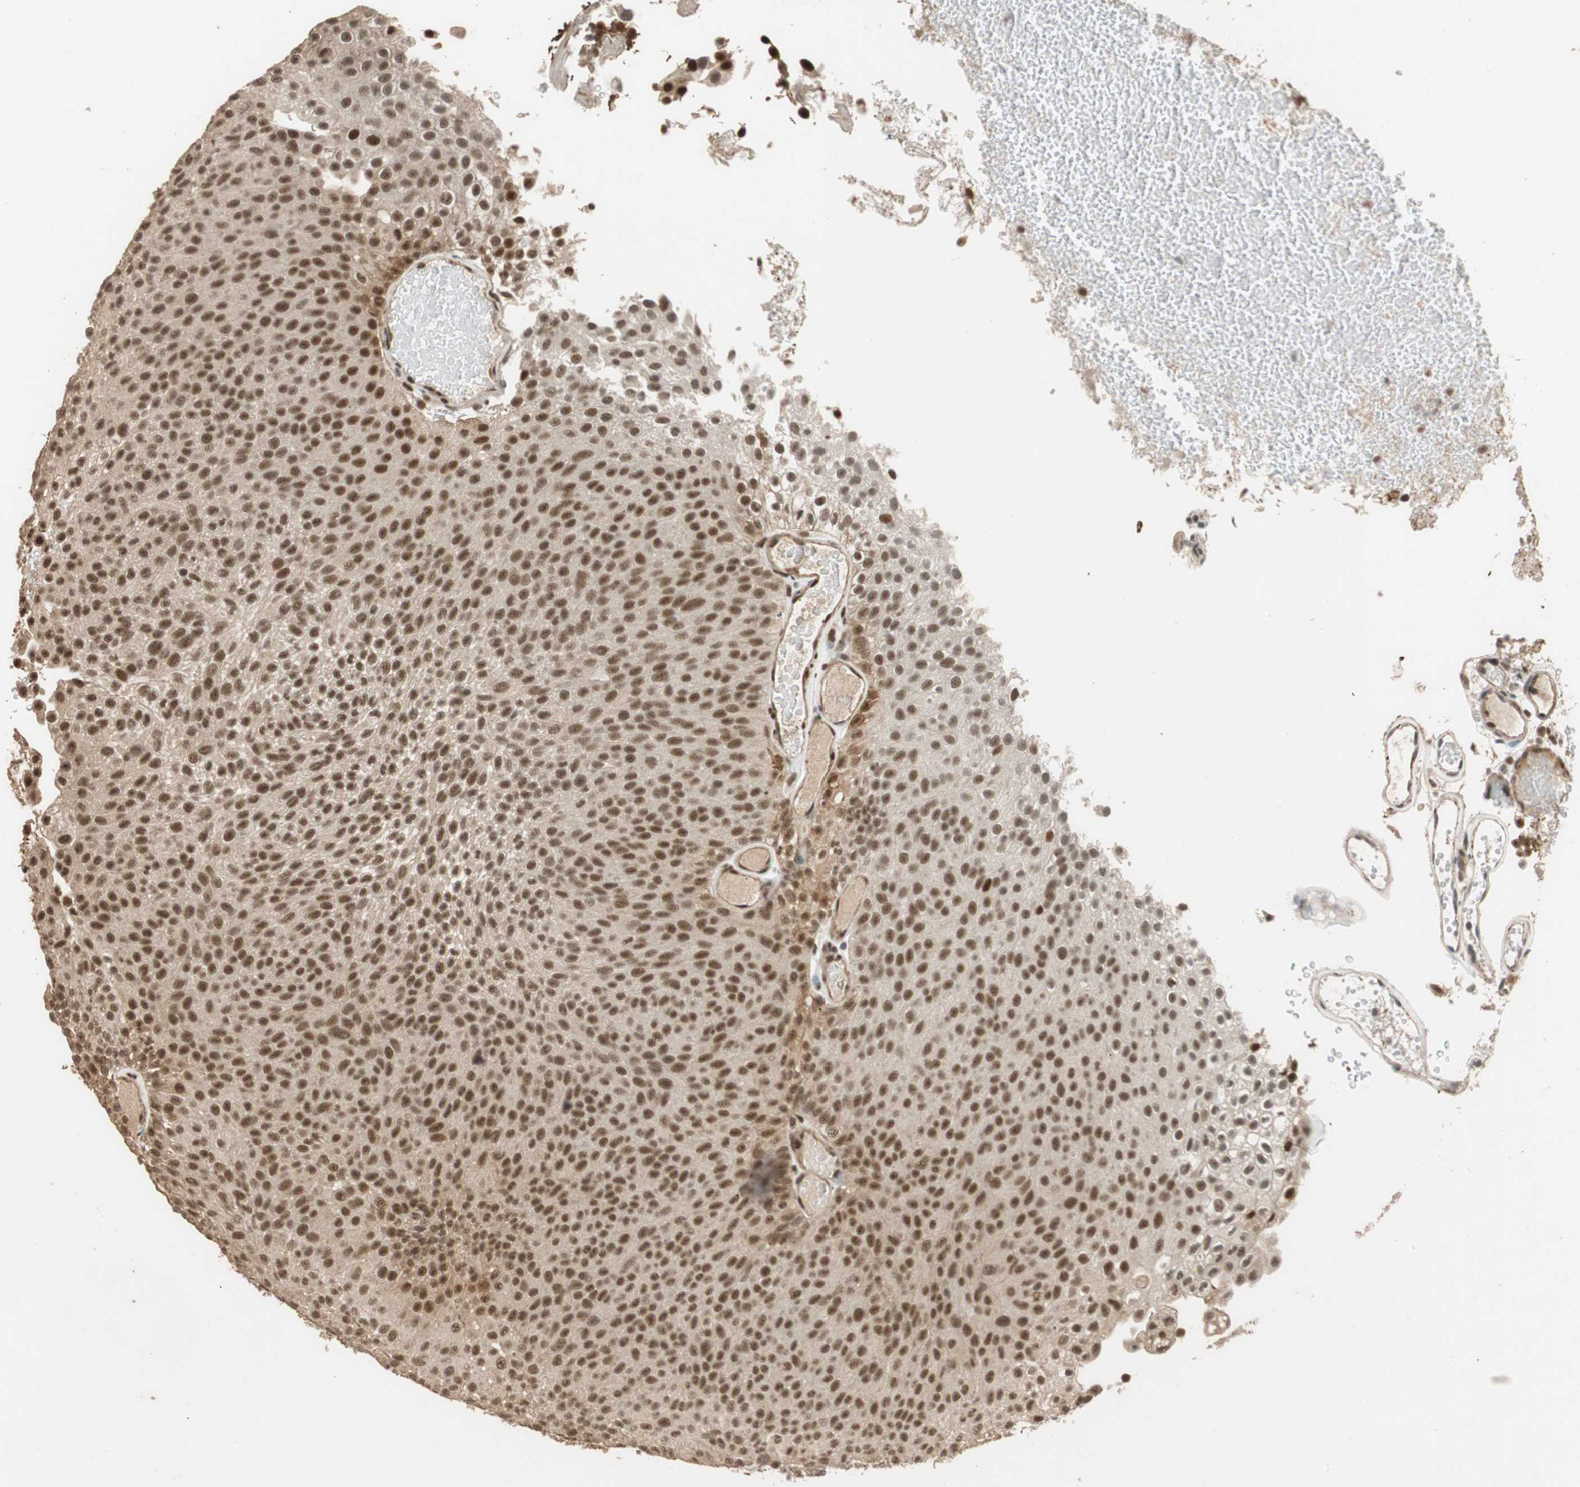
{"staining": {"intensity": "moderate", "quantity": ">75%", "location": "cytoplasmic/membranous,nuclear"}, "tissue": "urothelial cancer", "cell_type": "Tumor cells", "image_type": "cancer", "snomed": [{"axis": "morphology", "description": "Urothelial carcinoma, Low grade"}, {"axis": "topography", "description": "Urinary bladder"}], "caption": "Immunohistochemistry (IHC) of urothelial cancer reveals medium levels of moderate cytoplasmic/membranous and nuclear positivity in approximately >75% of tumor cells.", "gene": "CDC5L", "patient": {"sex": "male", "age": 78}}